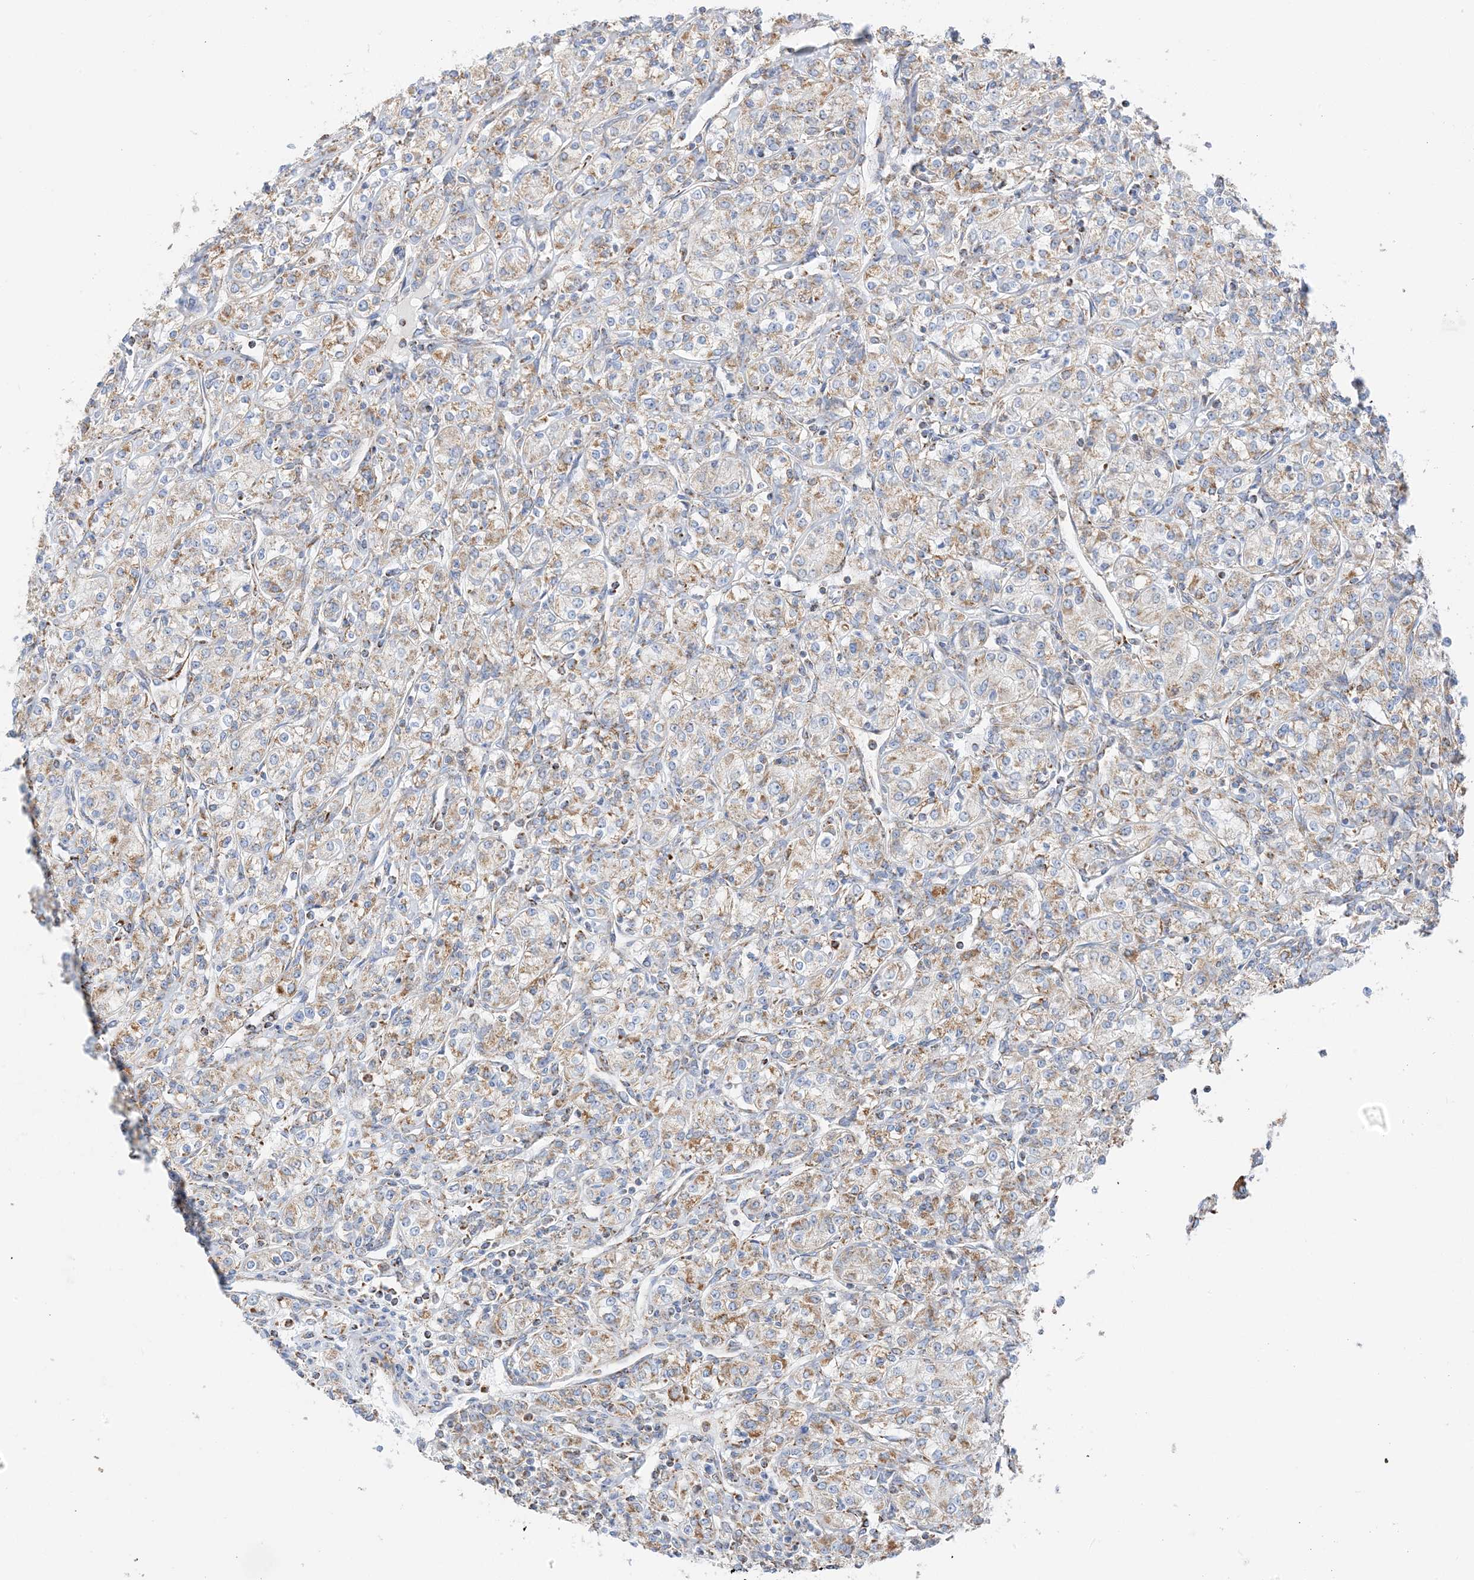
{"staining": {"intensity": "moderate", "quantity": ">75%", "location": "cytoplasmic/membranous"}, "tissue": "renal cancer", "cell_type": "Tumor cells", "image_type": "cancer", "snomed": [{"axis": "morphology", "description": "Adenocarcinoma, NOS"}, {"axis": "topography", "description": "Kidney"}], "caption": "Protein staining reveals moderate cytoplasmic/membranous expression in about >75% of tumor cells in adenocarcinoma (renal).", "gene": "CAPN13", "patient": {"sex": "male", "age": 77}}